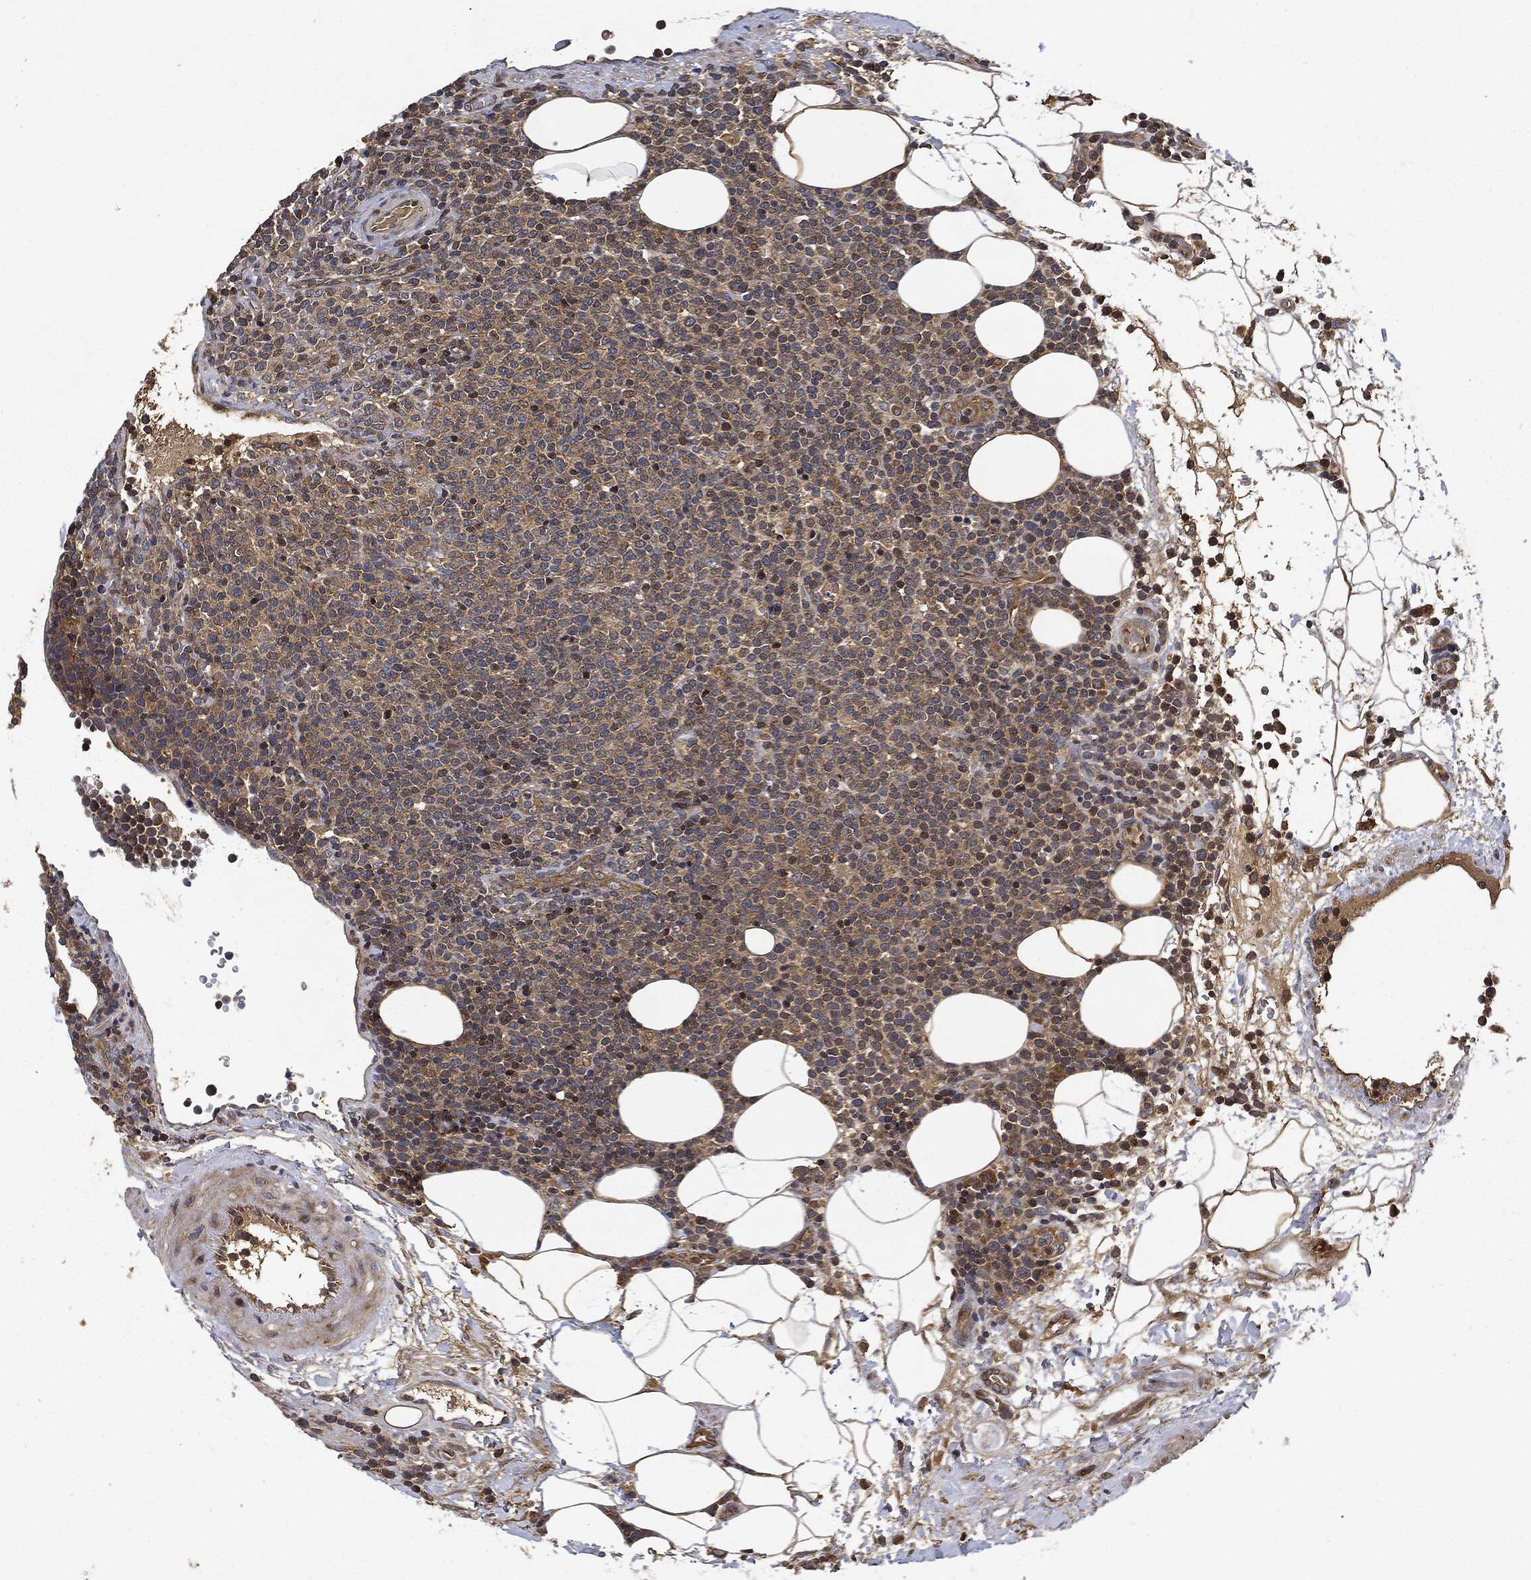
{"staining": {"intensity": "weak", "quantity": "25%-75%", "location": "cytoplasmic/membranous"}, "tissue": "lymphoma", "cell_type": "Tumor cells", "image_type": "cancer", "snomed": [{"axis": "morphology", "description": "Malignant lymphoma, non-Hodgkin's type, High grade"}, {"axis": "topography", "description": "Lymph node"}], "caption": "The photomicrograph demonstrates immunohistochemical staining of lymphoma. There is weak cytoplasmic/membranous positivity is appreciated in about 25%-75% of tumor cells.", "gene": "MLST8", "patient": {"sex": "male", "age": 61}}